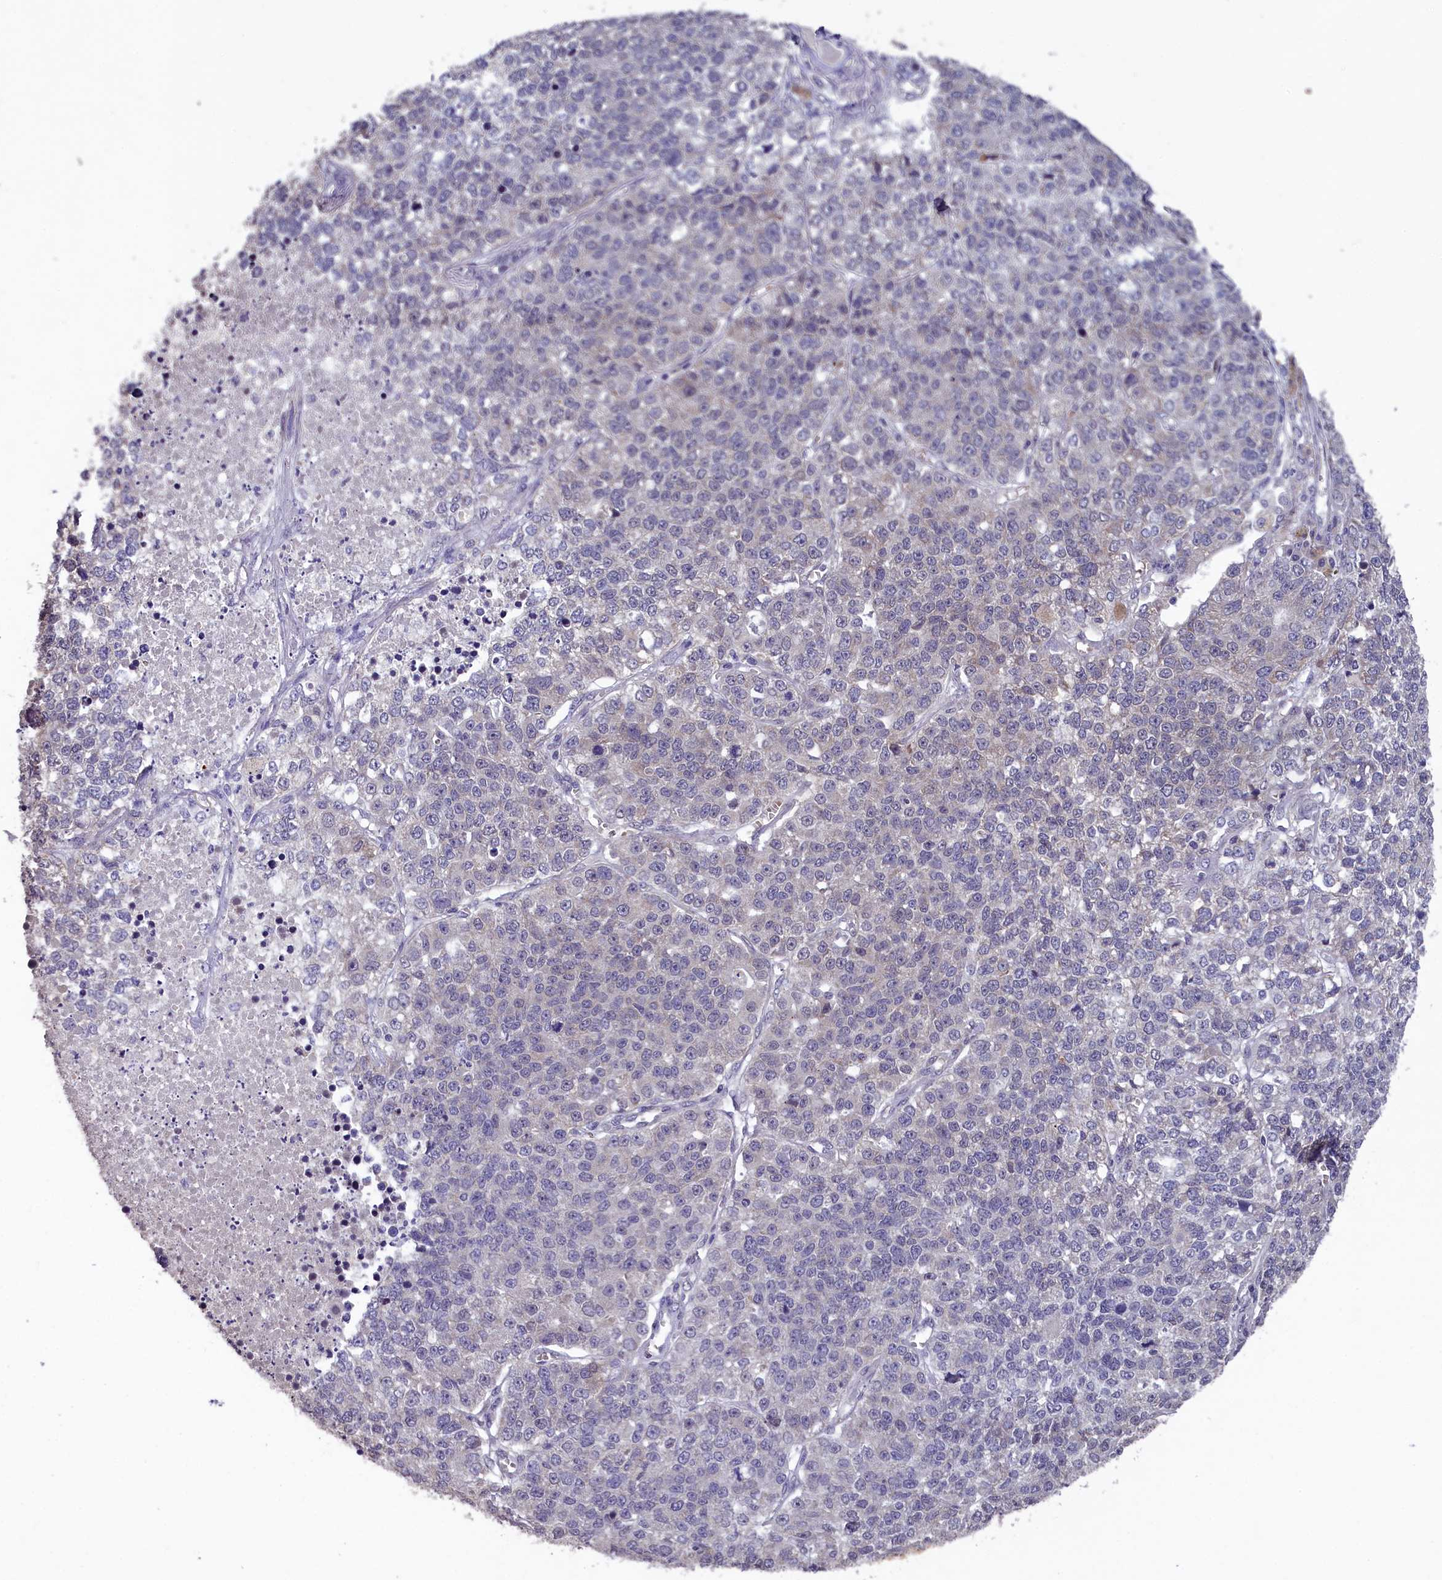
{"staining": {"intensity": "negative", "quantity": "none", "location": "none"}, "tissue": "lung cancer", "cell_type": "Tumor cells", "image_type": "cancer", "snomed": [{"axis": "morphology", "description": "Adenocarcinoma, NOS"}, {"axis": "topography", "description": "Lung"}], "caption": "The immunohistochemistry image has no significant positivity in tumor cells of adenocarcinoma (lung) tissue. (IHC, brightfield microscopy, high magnification).", "gene": "SLC39A6", "patient": {"sex": "male", "age": 49}}